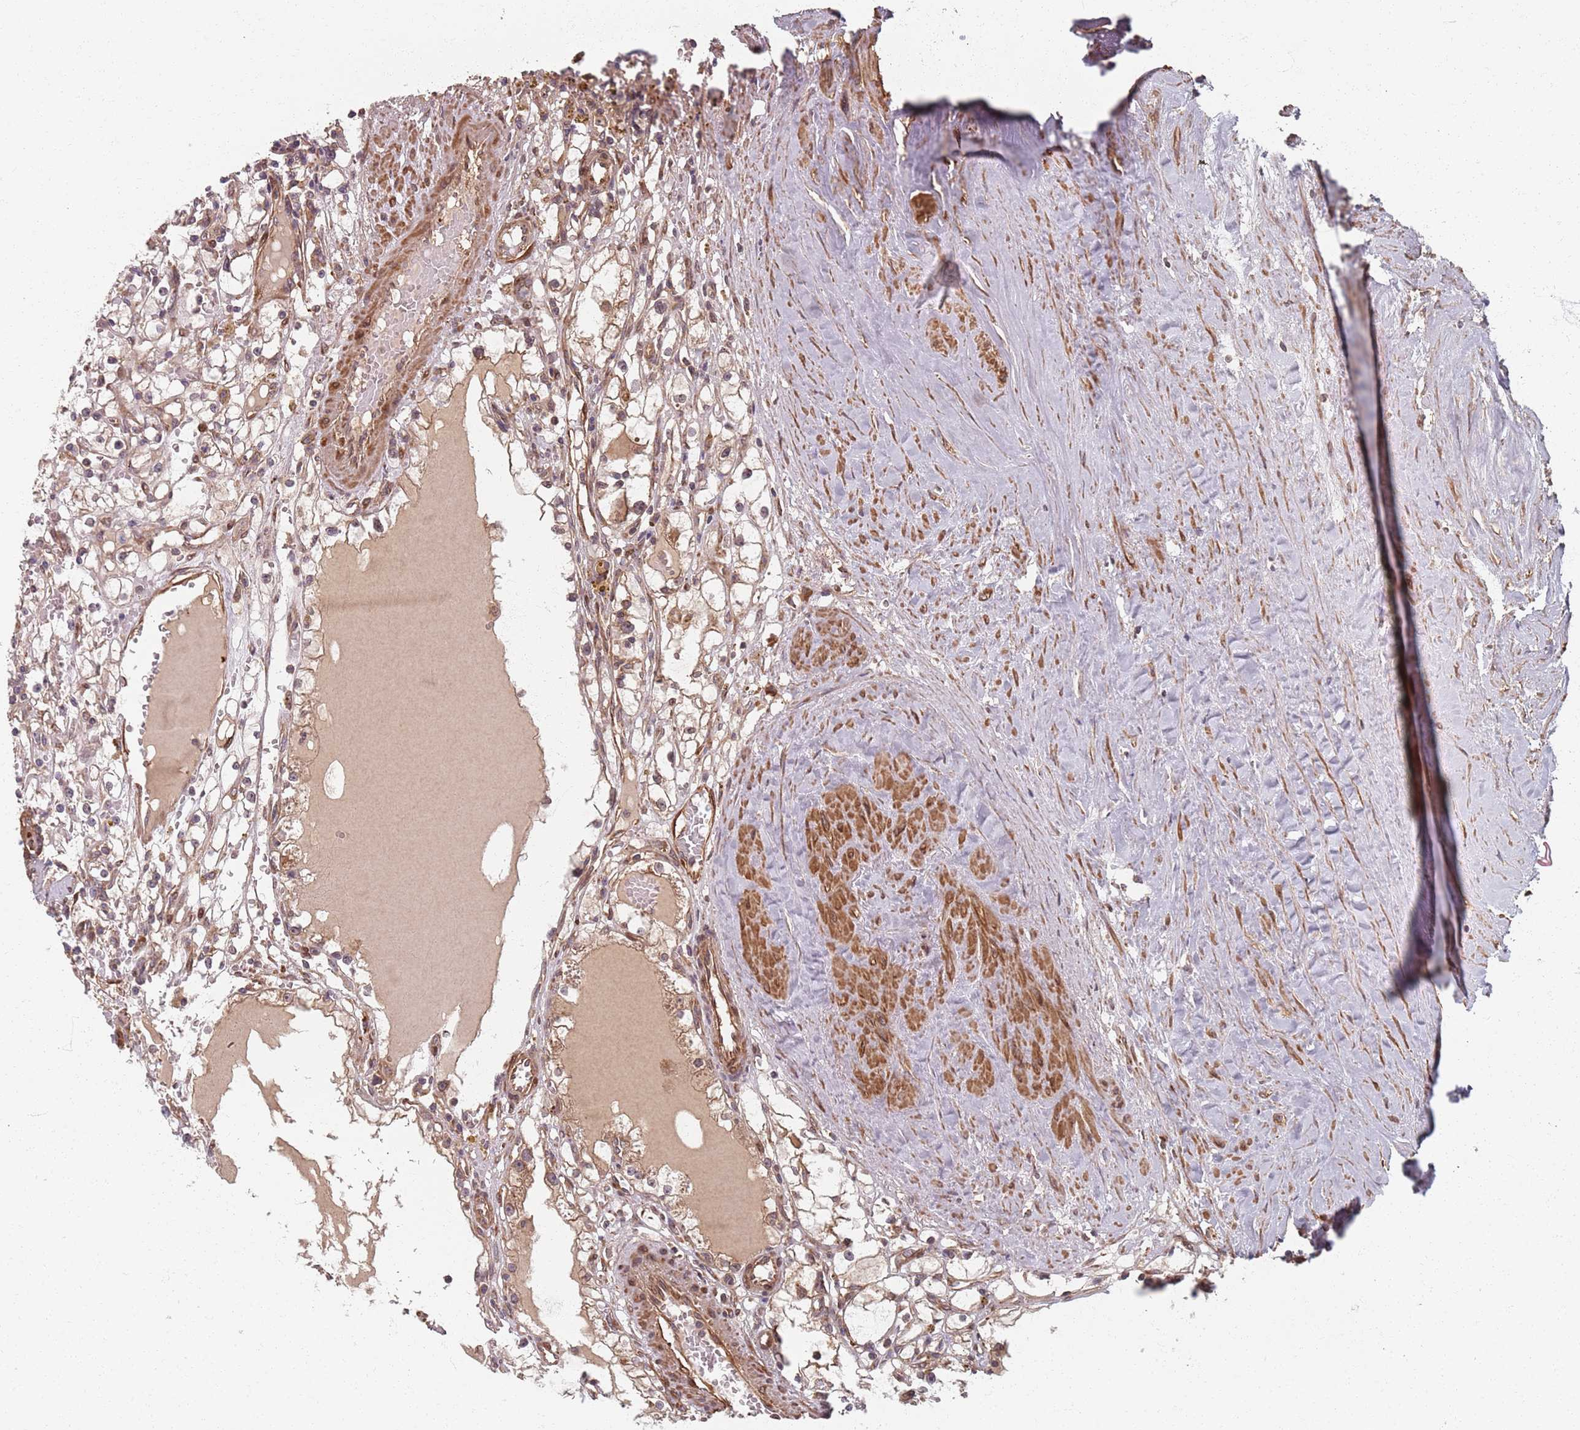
{"staining": {"intensity": "moderate", "quantity": "25%-75%", "location": "cytoplasmic/membranous"}, "tissue": "renal cancer", "cell_type": "Tumor cells", "image_type": "cancer", "snomed": [{"axis": "morphology", "description": "Adenocarcinoma, NOS"}, {"axis": "topography", "description": "Kidney"}], "caption": "An IHC histopathology image of neoplastic tissue is shown. Protein staining in brown shows moderate cytoplasmic/membranous positivity in renal adenocarcinoma within tumor cells. Using DAB (brown) and hematoxylin (blue) stains, captured at high magnification using brightfield microscopy.", "gene": "NOTCH3", "patient": {"sex": "male", "age": 56}}